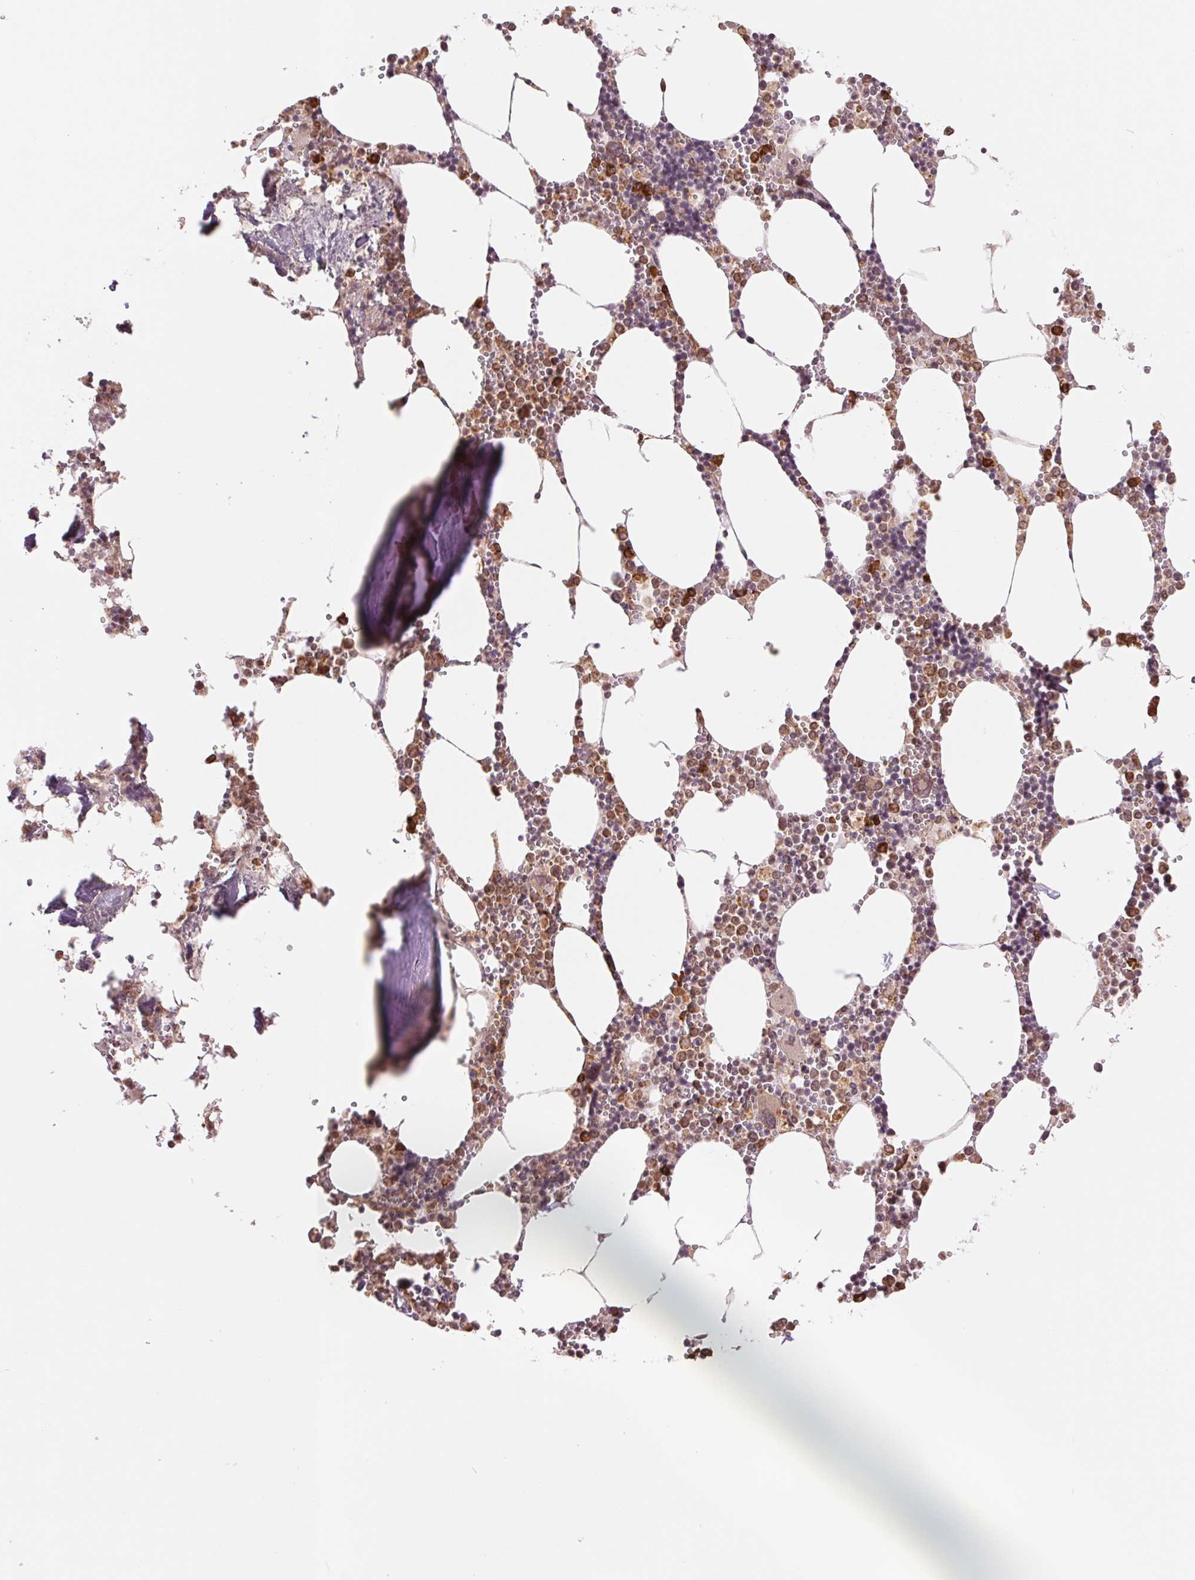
{"staining": {"intensity": "moderate", "quantity": "25%-75%", "location": "cytoplasmic/membranous"}, "tissue": "bone marrow", "cell_type": "Hematopoietic cells", "image_type": "normal", "snomed": [{"axis": "morphology", "description": "Normal tissue, NOS"}, {"axis": "topography", "description": "Bone marrow"}], "caption": "Hematopoietic cells exhibit medium levels of moderate cytoplasmic/membranous staining in about 25%-75% of cells in normal human bone marrow. (Brightfield microscopy of DAB IHC at high magnification).", "gene": "RPN1", "patient": {"sex": "male", "age": 54}}